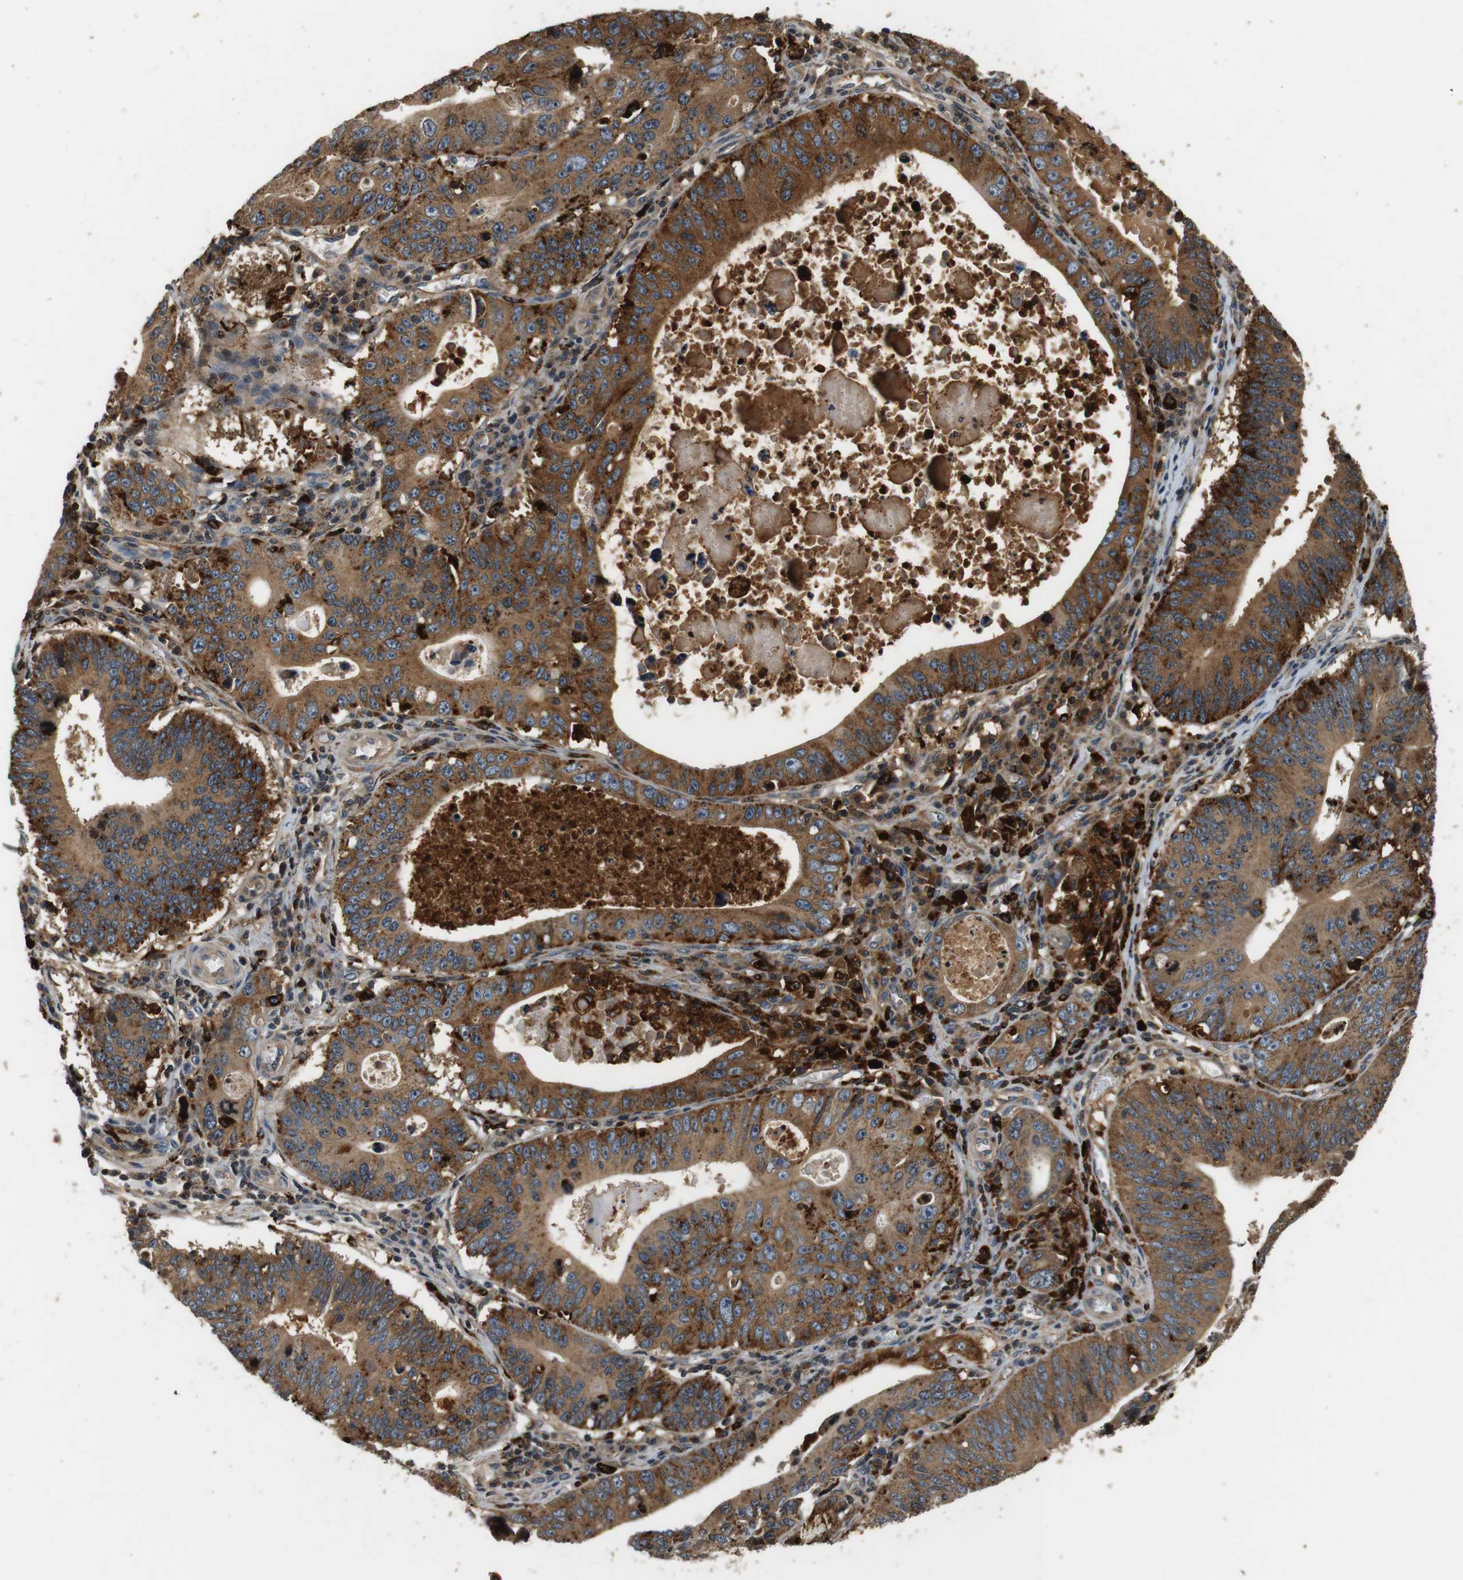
{"staining": {"intensity": "strong", "quantity": ">75%", "location": "cytoplasmic/membranous"}, "tissue": "stomach cancer", "cell_type": "Tumor cells", "image_type": "cancer", "snomed": [{"axis": "morphology", "description": "Adenocarcinoma, NOS"}, {"axis": "topography", "description": "Stomach"}], "caption": "Immunohistochemistry photomicrograph of stomach cancer stained for a protein (brown), which demonstrates high levels of strong cytoplasmic/membranous positivity in approximately >75% of tumor cells.", "gene": "TXNRD1", "patient": {"sex": "male", "age": 59}}